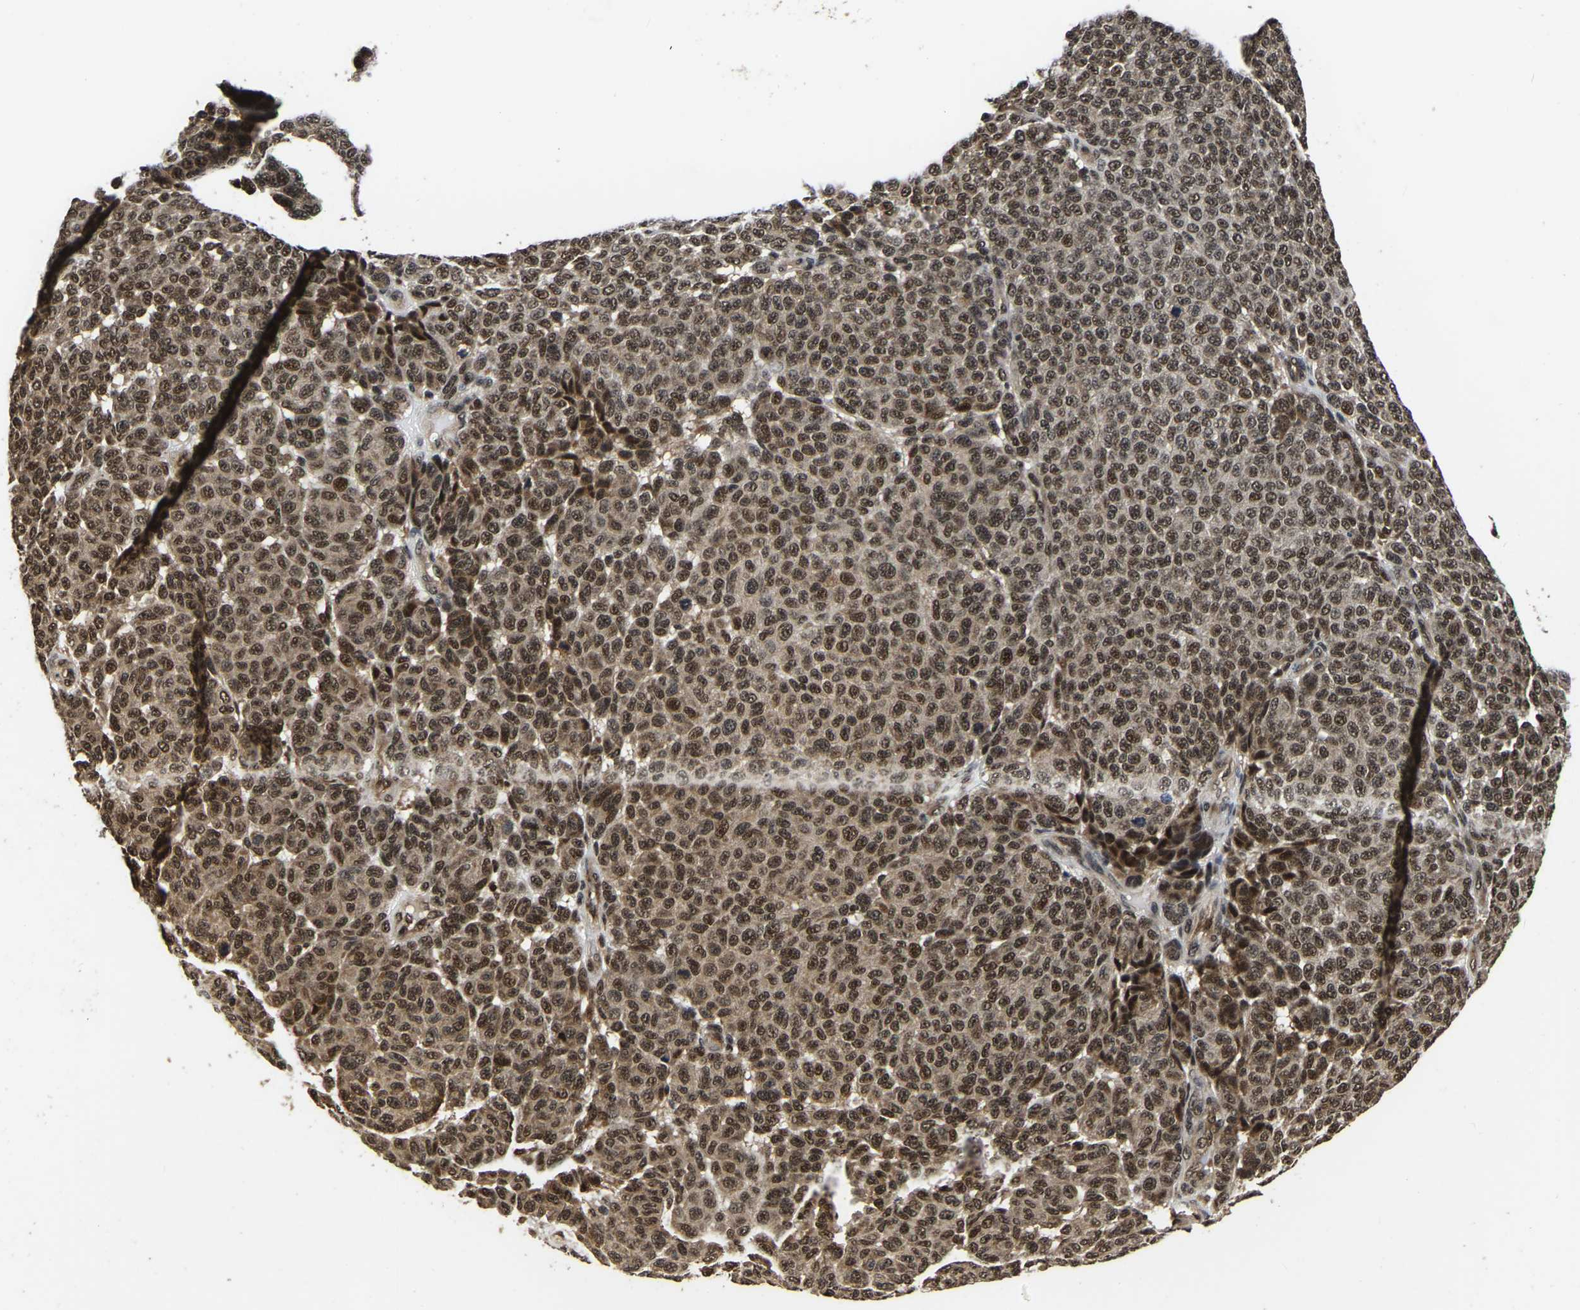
{"staining": {"intensity": "moderate", "quantity": ">75%", "location": "cytoplasmic/membranous,nuclear"}, "tissue": "melanoma", "cell_type": "Tumor cells", "image_type": "cancer", "snomed": [{"axis": "morphology", "description": "Malignant melanoma, NOS"}, {"axis": "topography", "description": "Skin"}], "caption": "About >75% of tumor cells in human malignant melanoma show moderate cytoplasmic/membranous and nuclear protein expression as visualized by brown immunohistochemical staining.", "gene": "CIAO1", "patient": {"sex": "male", "age": 59}}